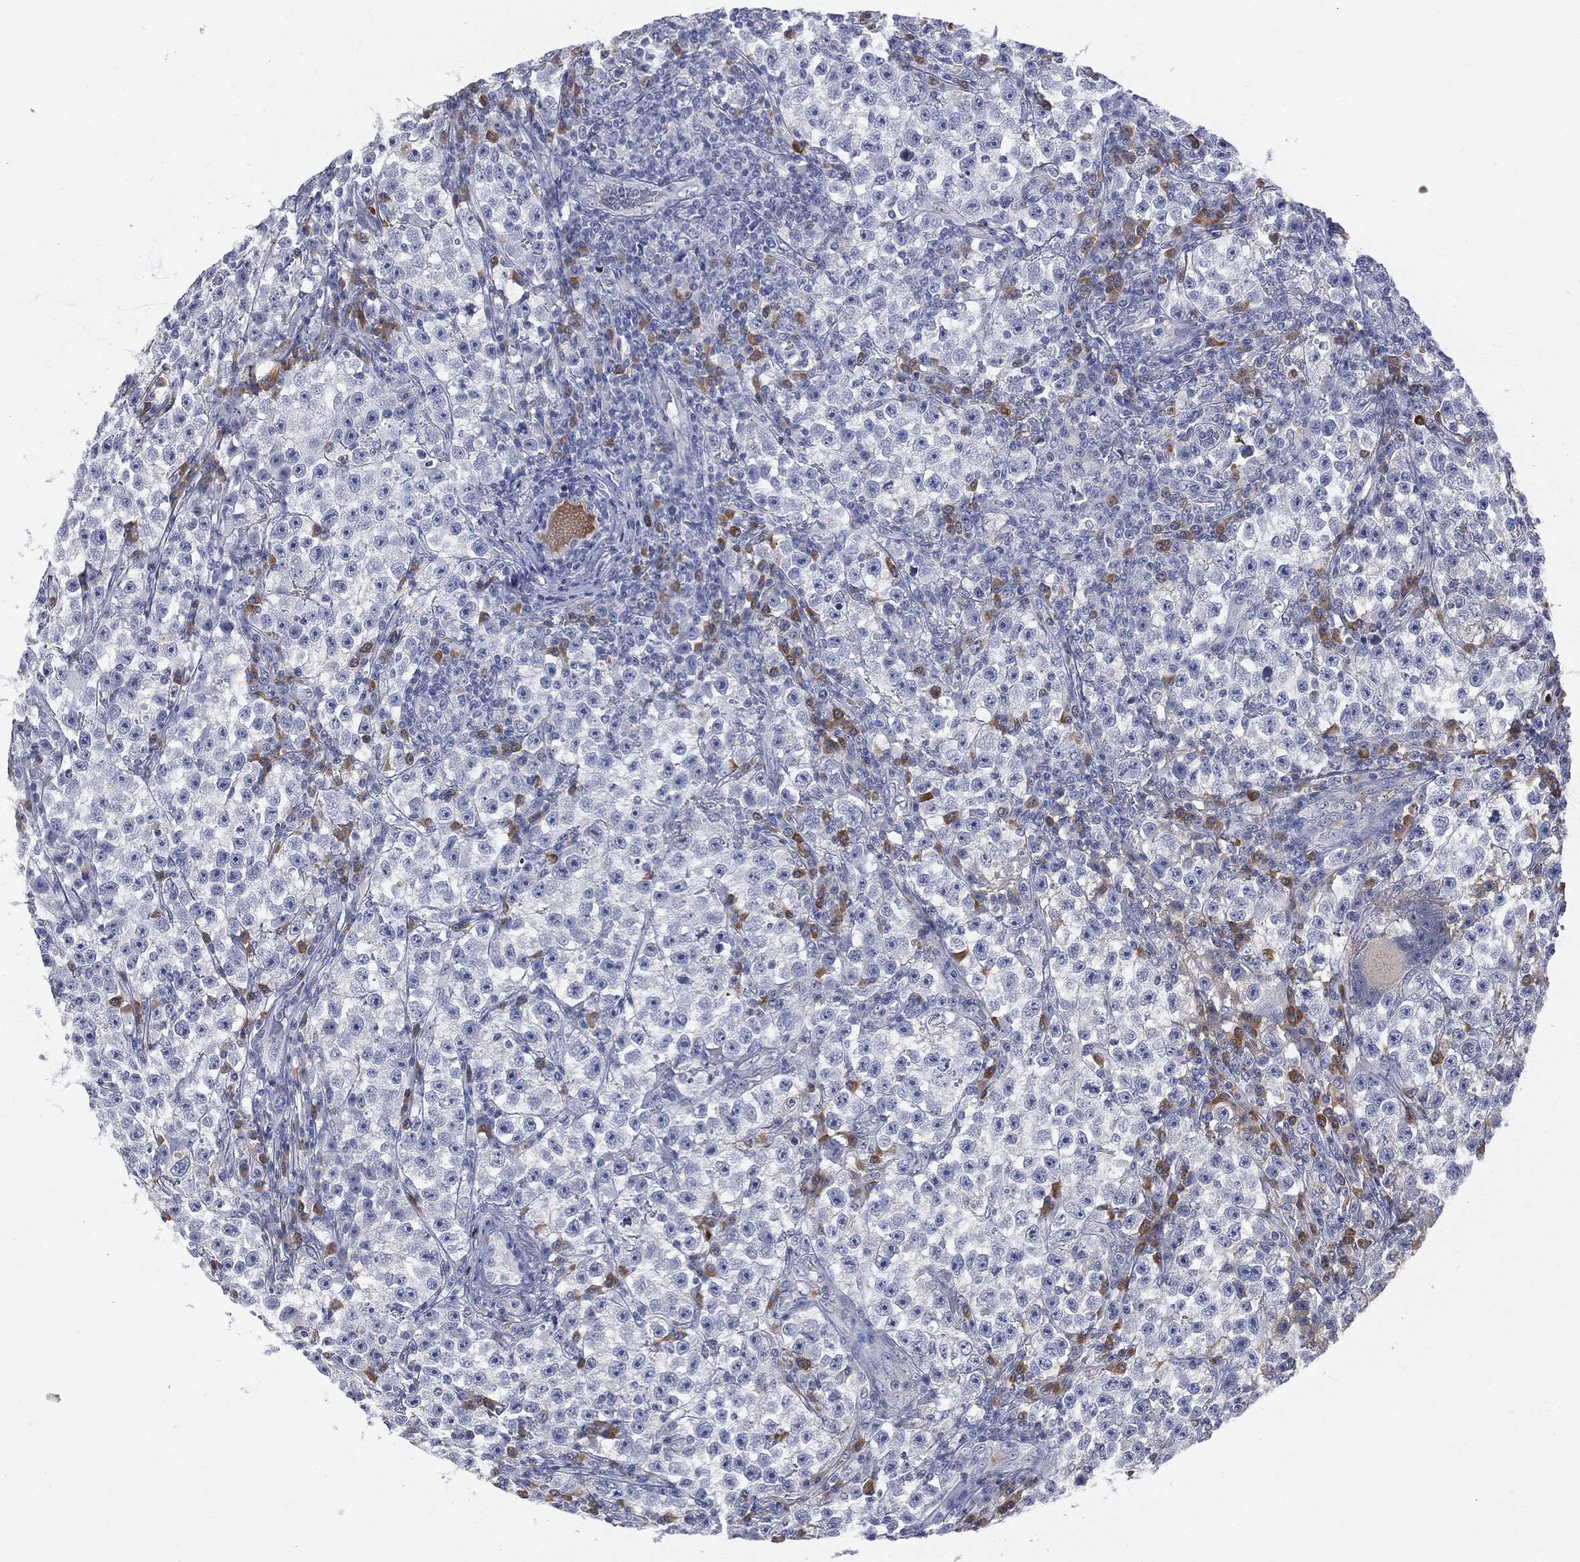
{"staining": {"intensity": "moderate", "quantity": "<25%", "location": "cytoplasmic/membranous"}, "tissue": "testis cancer", "cell_type": "Tumor cells", "image_type": "cancer", "snomed": [{"axis": "morphology", "description": "Seminoma, NOS"}, {"axis": "topography", "description": "Testis"}], "caption": "A brown stain shows moderate cytoplasmic/membranous positivity of a protein in human testis cancer tumor cells.", "gene": "BTK", "patient": {"sex": "male", "age": 22}}